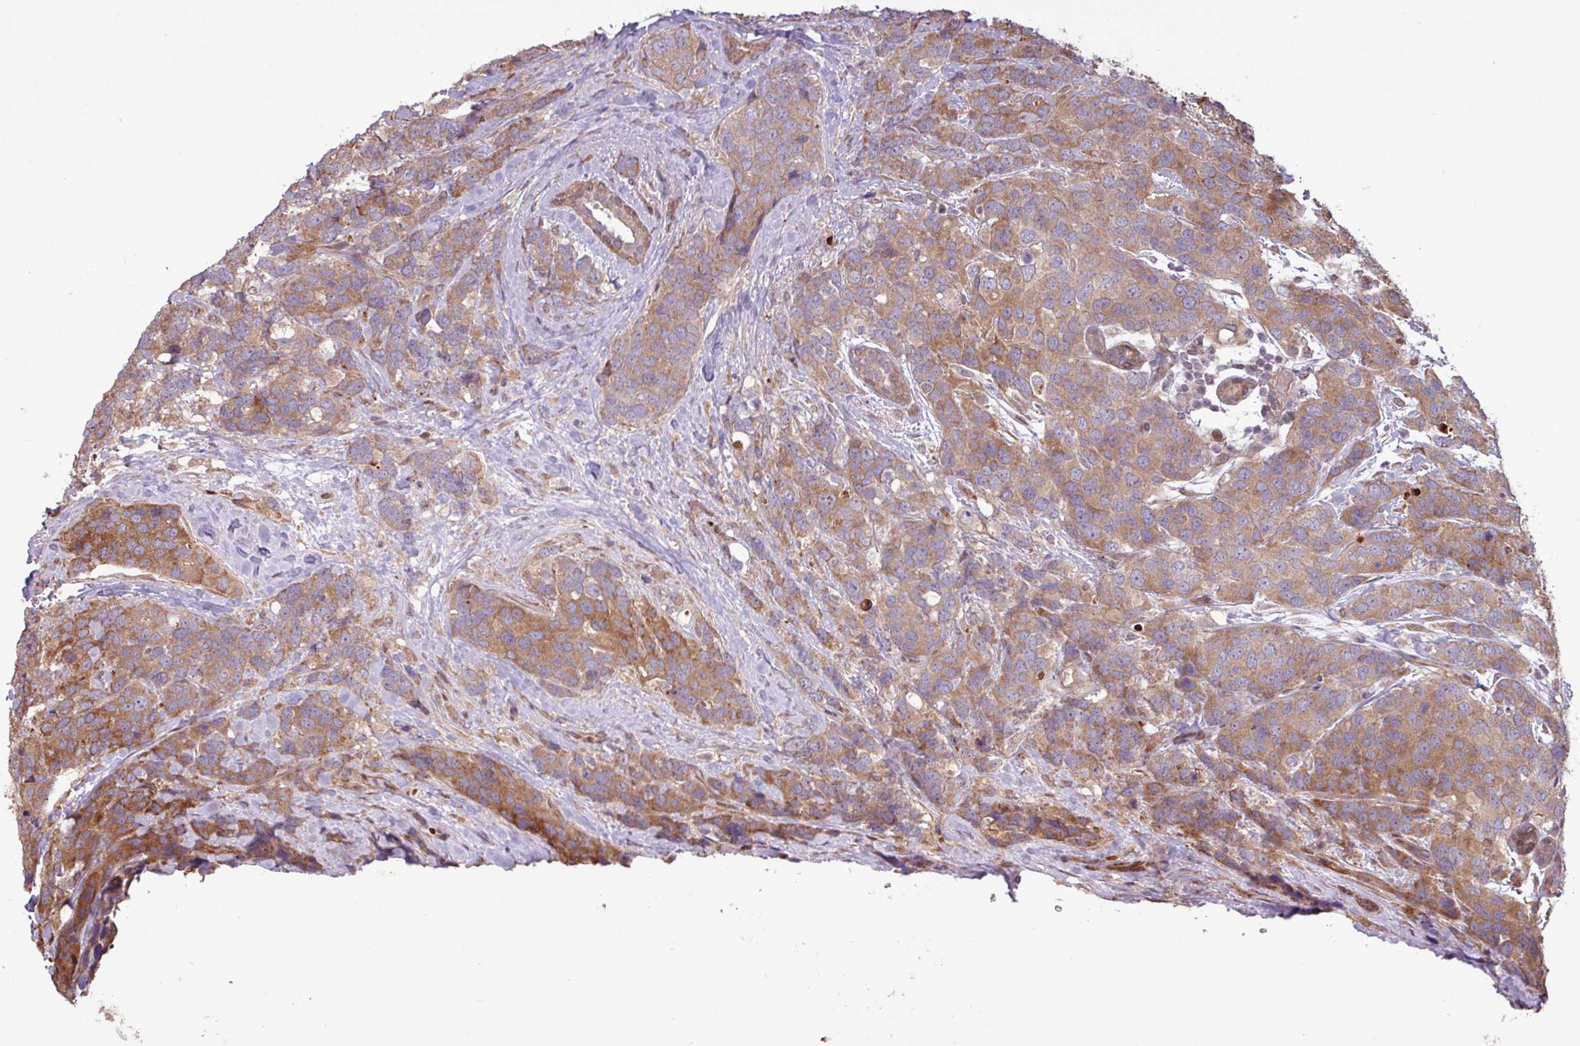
{"staining": {"intensity": "moderate", "quantity": ">75%", "location": "cytoplasmic/membranous"}, "tissue": "breast cancer", "cell_type": "Tumor cells", "image_type": "cancer", "snomed": [{"axis": "morphology", "description": "Lobular carcinoma"}, {"axis": "topography", "description": "Breast"}], "caption": "Tumor cells reveal medium levels of moderate cytoplasmic/membranous positivity in about >75% of cells in breast cancer.", "gene": "PDPR", "patient": {"sex": "female", "age": 59}}